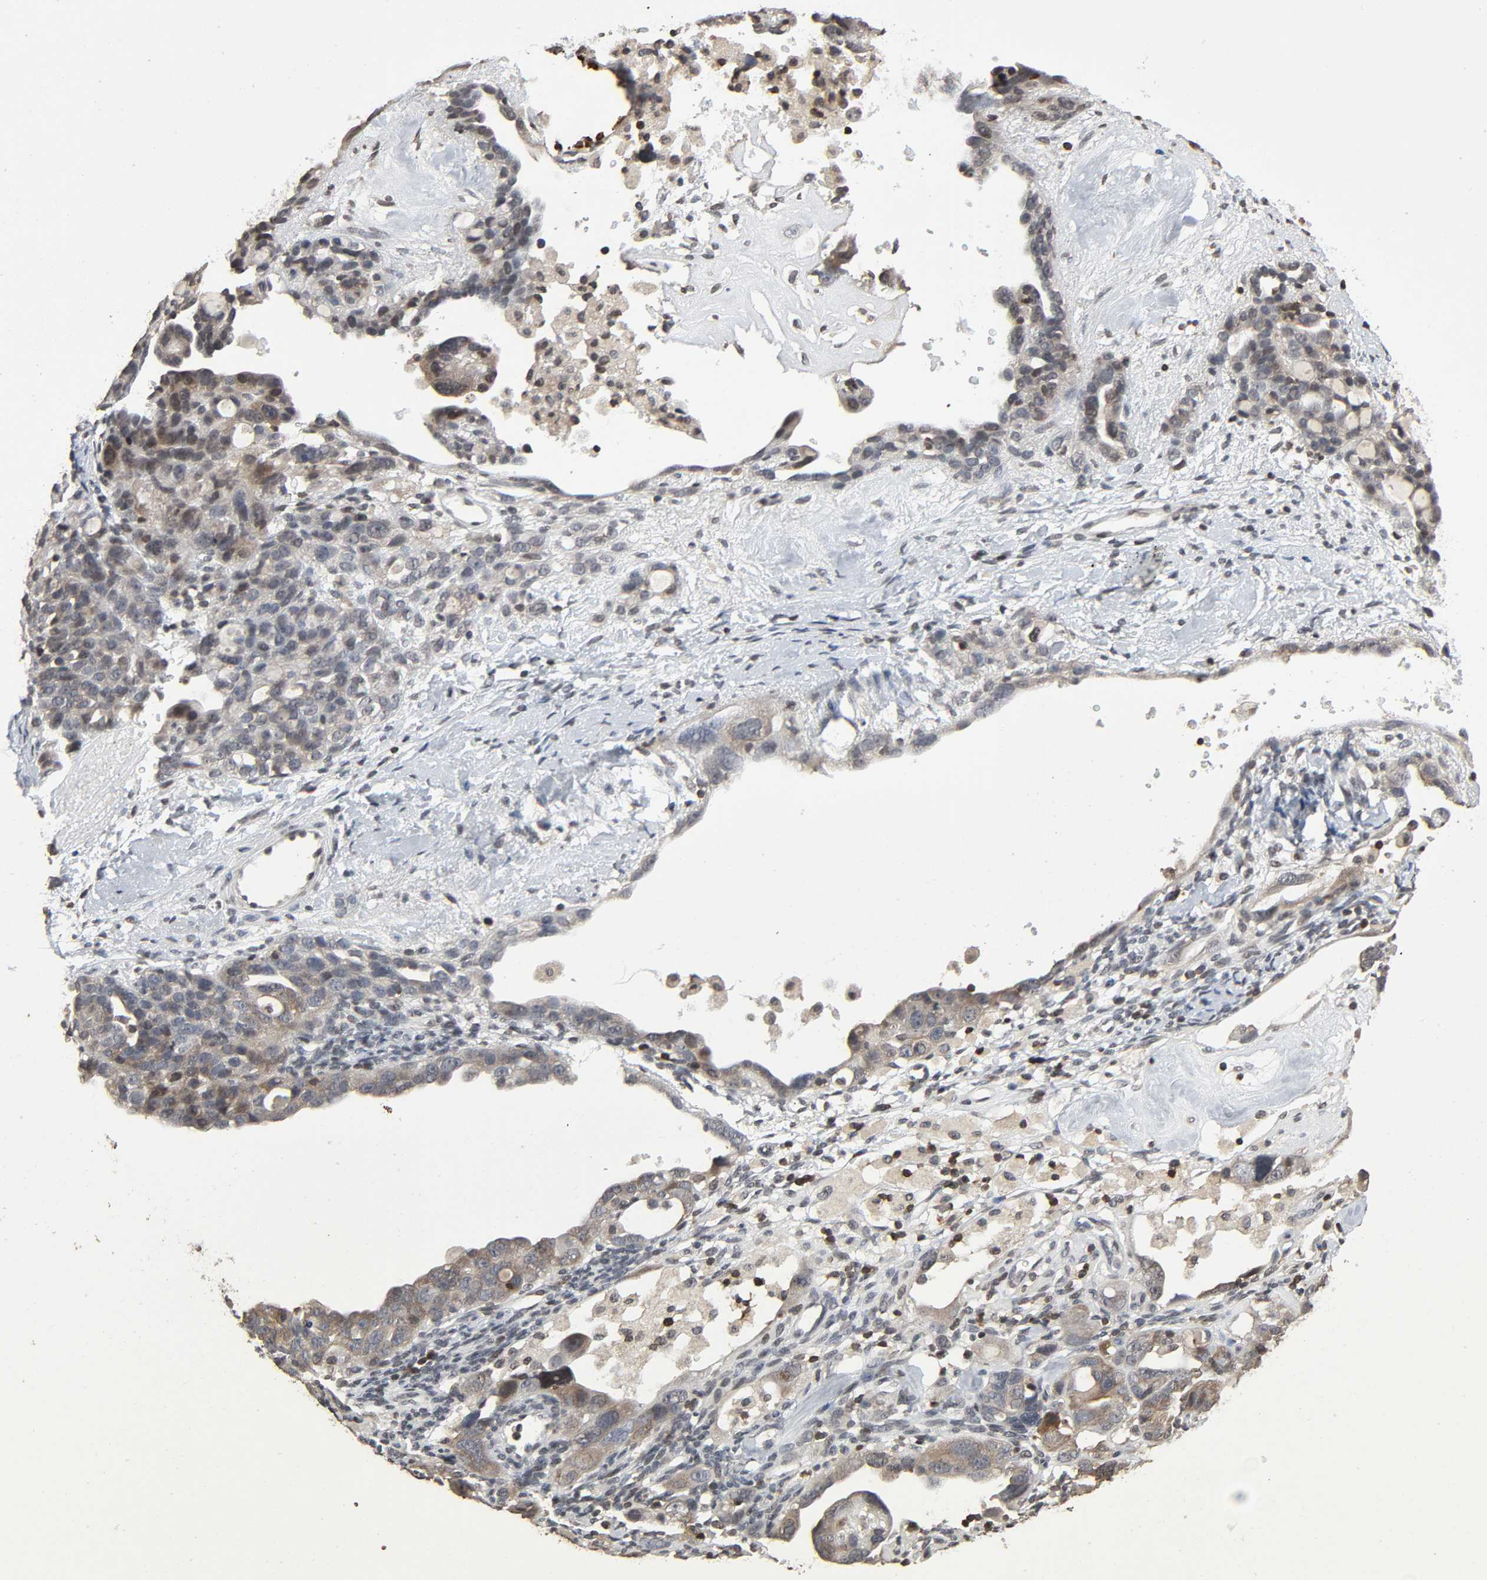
{"staining": {"intensity": "moderate", "quantity": ">75%", "location": "cytoplasmic/membranous"}, "tissue": "ovarian cancer", "cell_type": "Tumor cells", "image_type": "cancer", "snomed": [{"axis": "morphology", "description": "Cystadenocarcinoma, serous, NOS"}, {"axis": "topography", "description": "Ovary"}], "caption": "There is medium levels of moderate cytoplasmic/membranous expression in tumor cells of serous cystadenocarcinoma (ovarian), as demonstrated by immunohistochemical staining (brown color).", "gene": "STK4", "patient": {"sex": "female", "age": 66}}